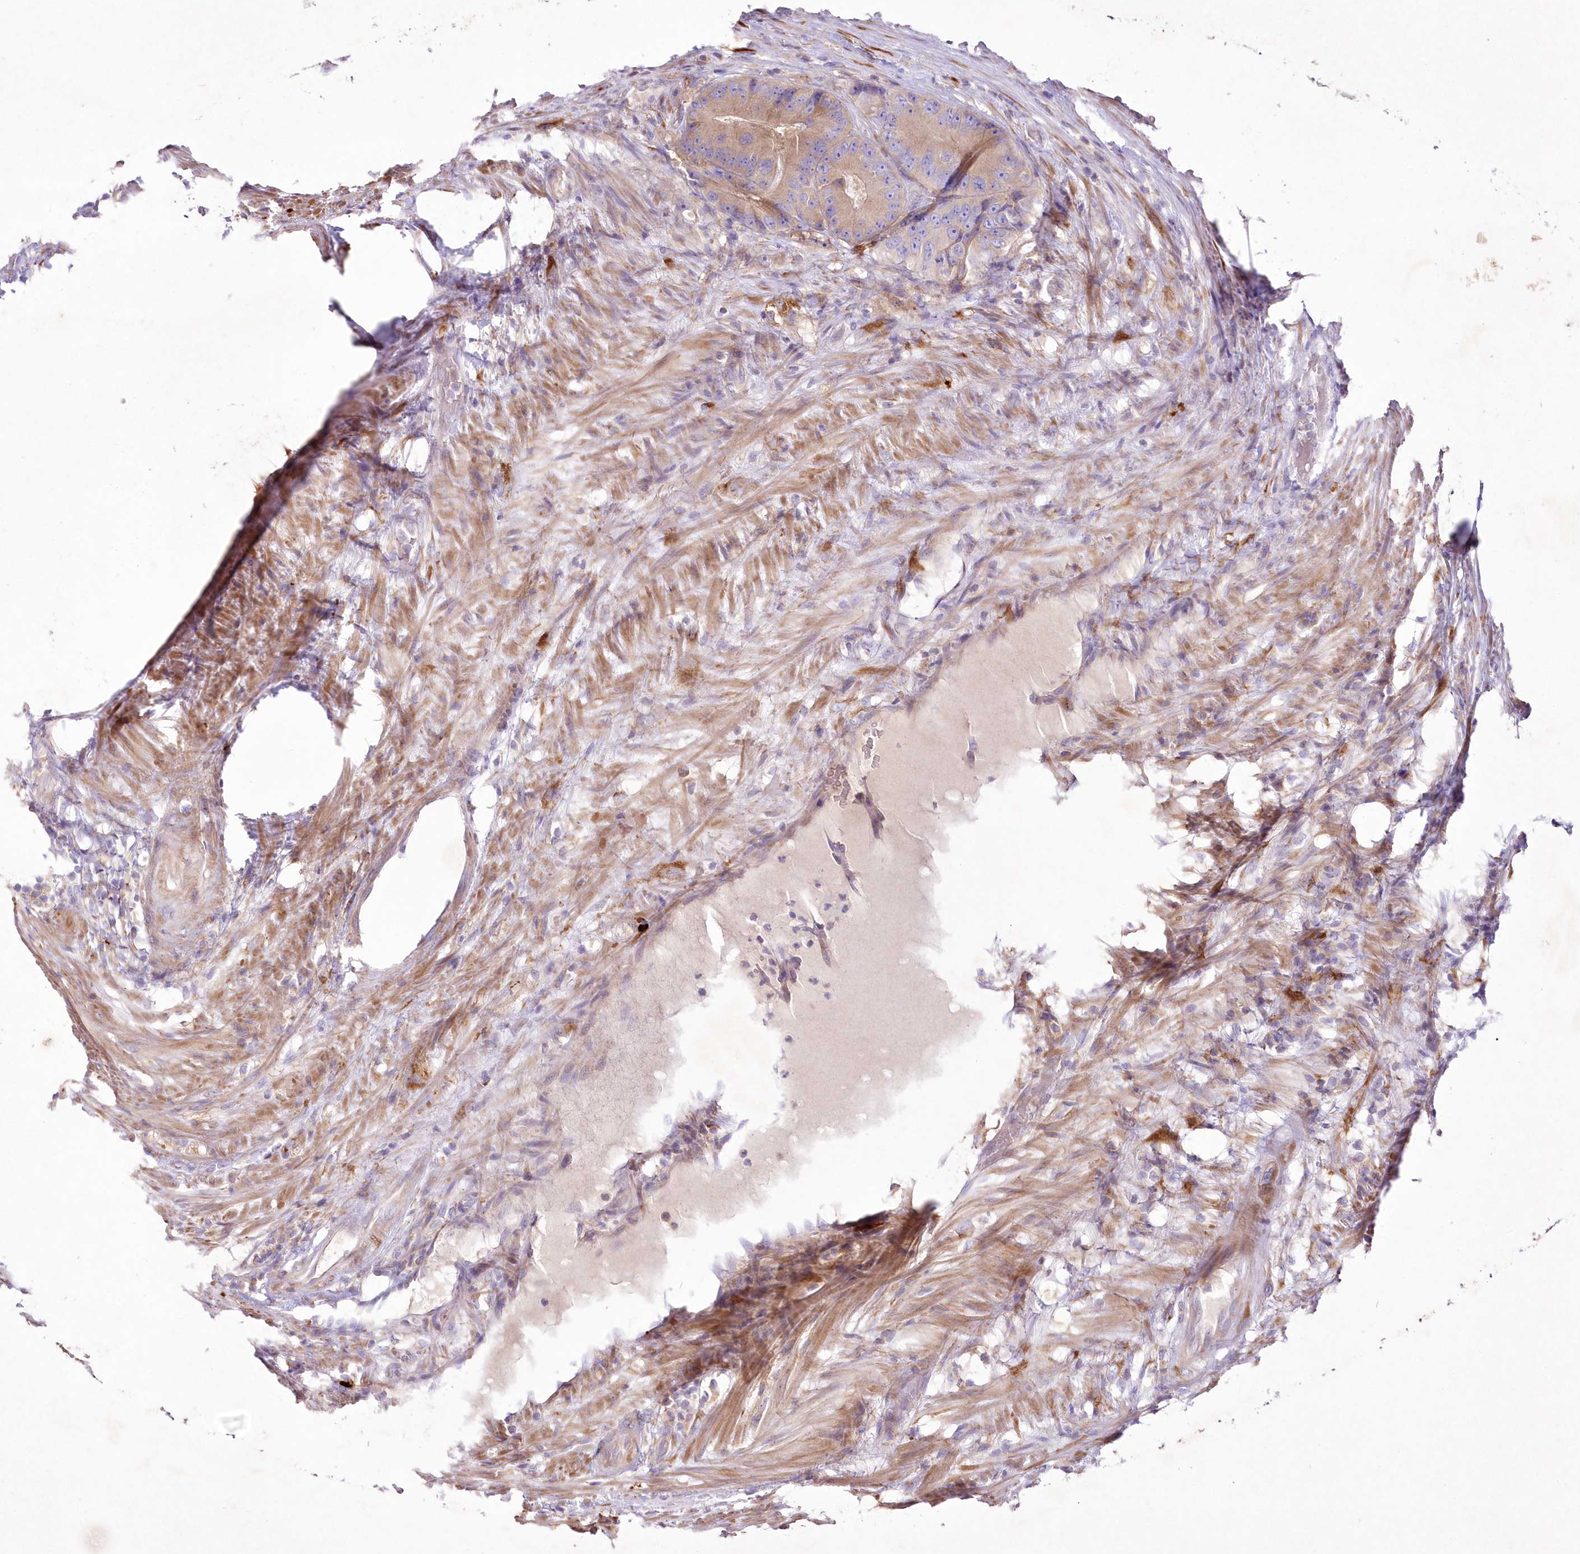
{"staining": {"intensity": "moderate", "quantity": ">75%", "location": "cytoplasmic/membranous"}, "tissue": "colorectal cancer", "cell_type": "Tumor cells", "image_type": "cancer", "snomed": [{"axis": "morphology", "description": "Adenocarcinoma, NOS"}, {"axis": "topography", "description": "Colon"}], "caption": "Moderate cytoplasmic/membranous protein positivity is present in approximately >75% of tumor cells in colorectal adenocarcinoma.", "gene": "ARFGEF3", "patient": {"sex": "male", "age": 83}}